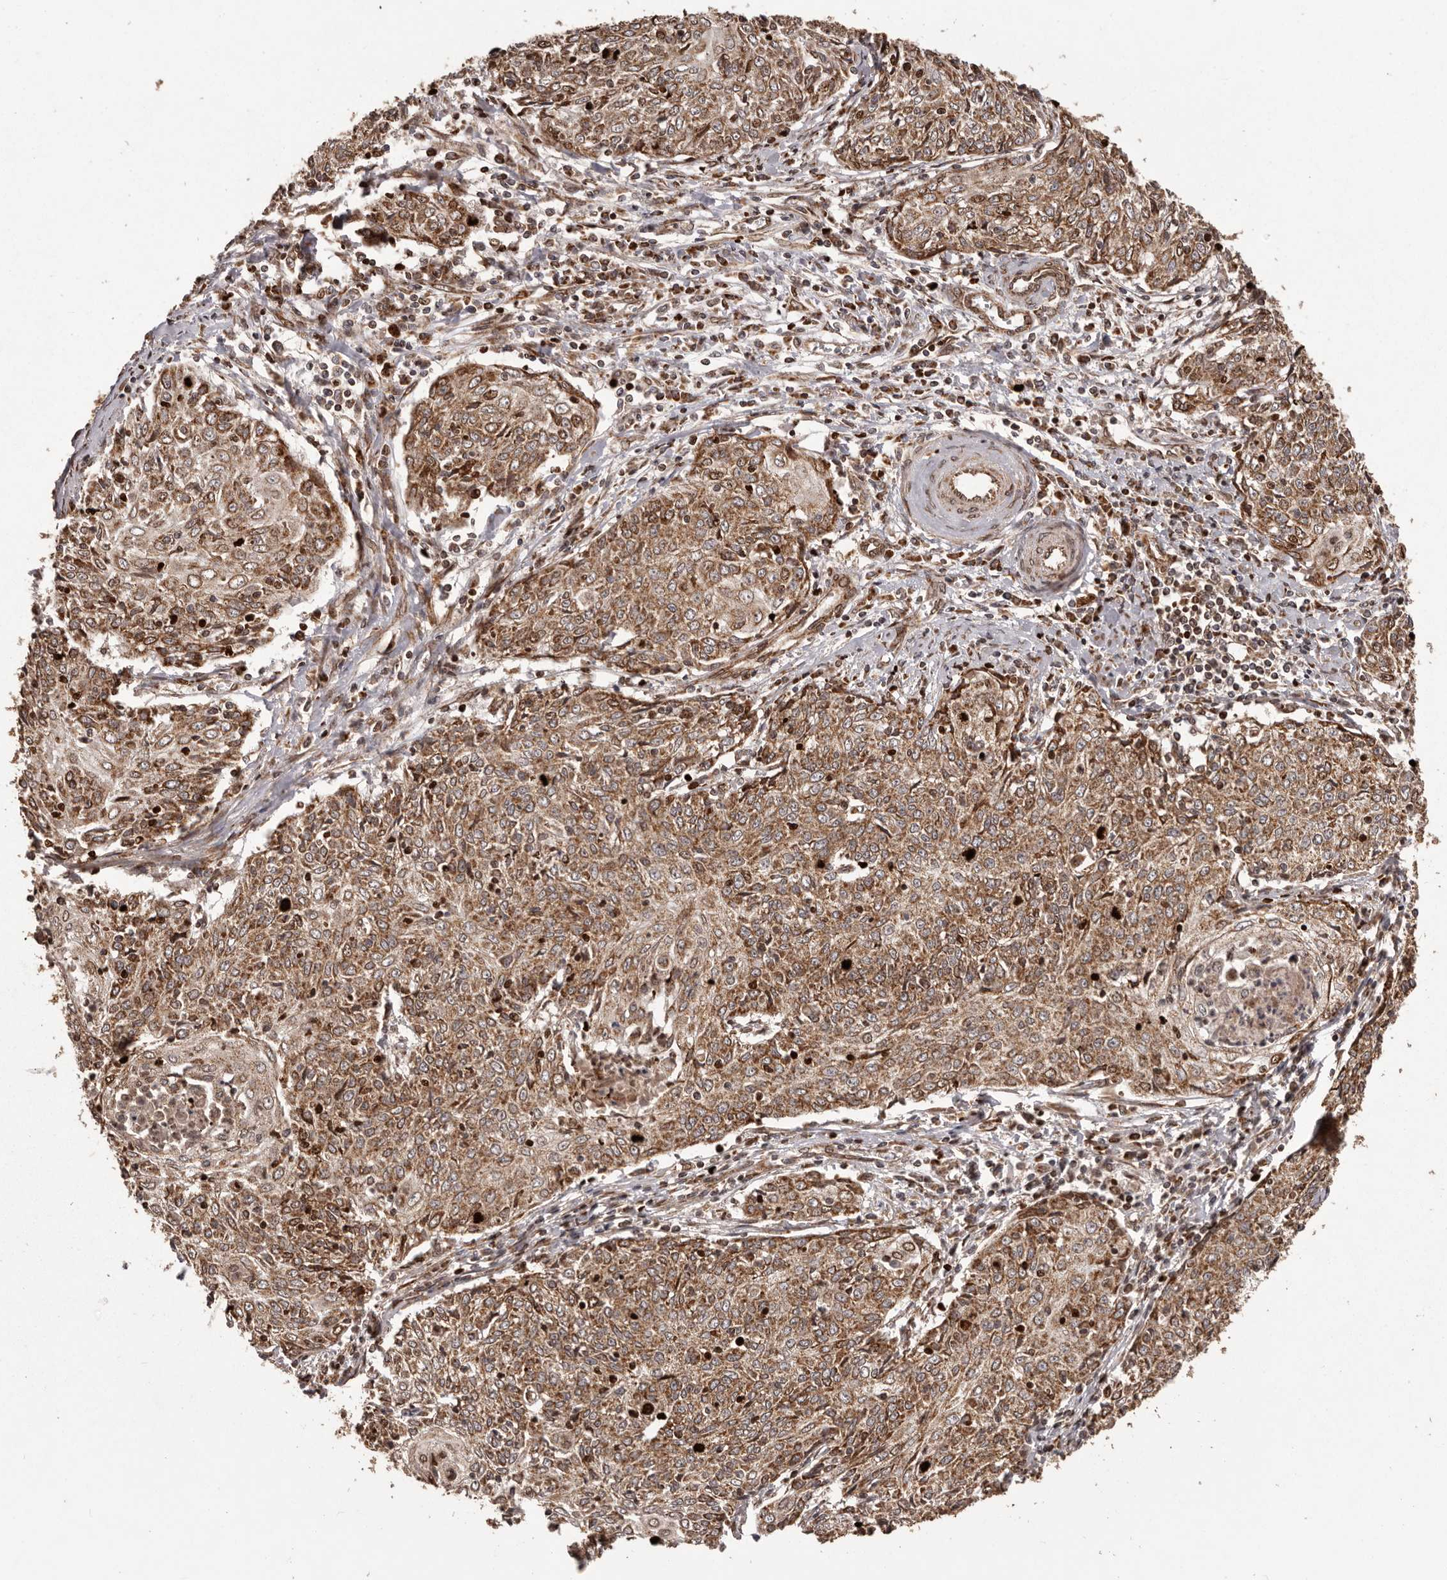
{"staining": {"intensity": "strong", "quantity": ">75%", "location": "cytoplasmic/membranous"}, "tissue": "cervical cancer", "cell_type": "Tumor cells", "image_type": "cancer", "snomed": [{"axis": "morphology", "description": "Squamous cell carcinoma, NOS"}, {"axis": "topography", "description": "Cervix"}], "caption": "A high amount of strong cytoplasmic/membranous positivity is seen in about >75% of tumor cells in cervical squamous cell carcinoma tissue. (DAB (3,3'-diaminobenzidine) = brown stain, brightfield microscopy at high magnification).", "gene": "CHRM2", "patient": {"sex": "female", "age": 48}}